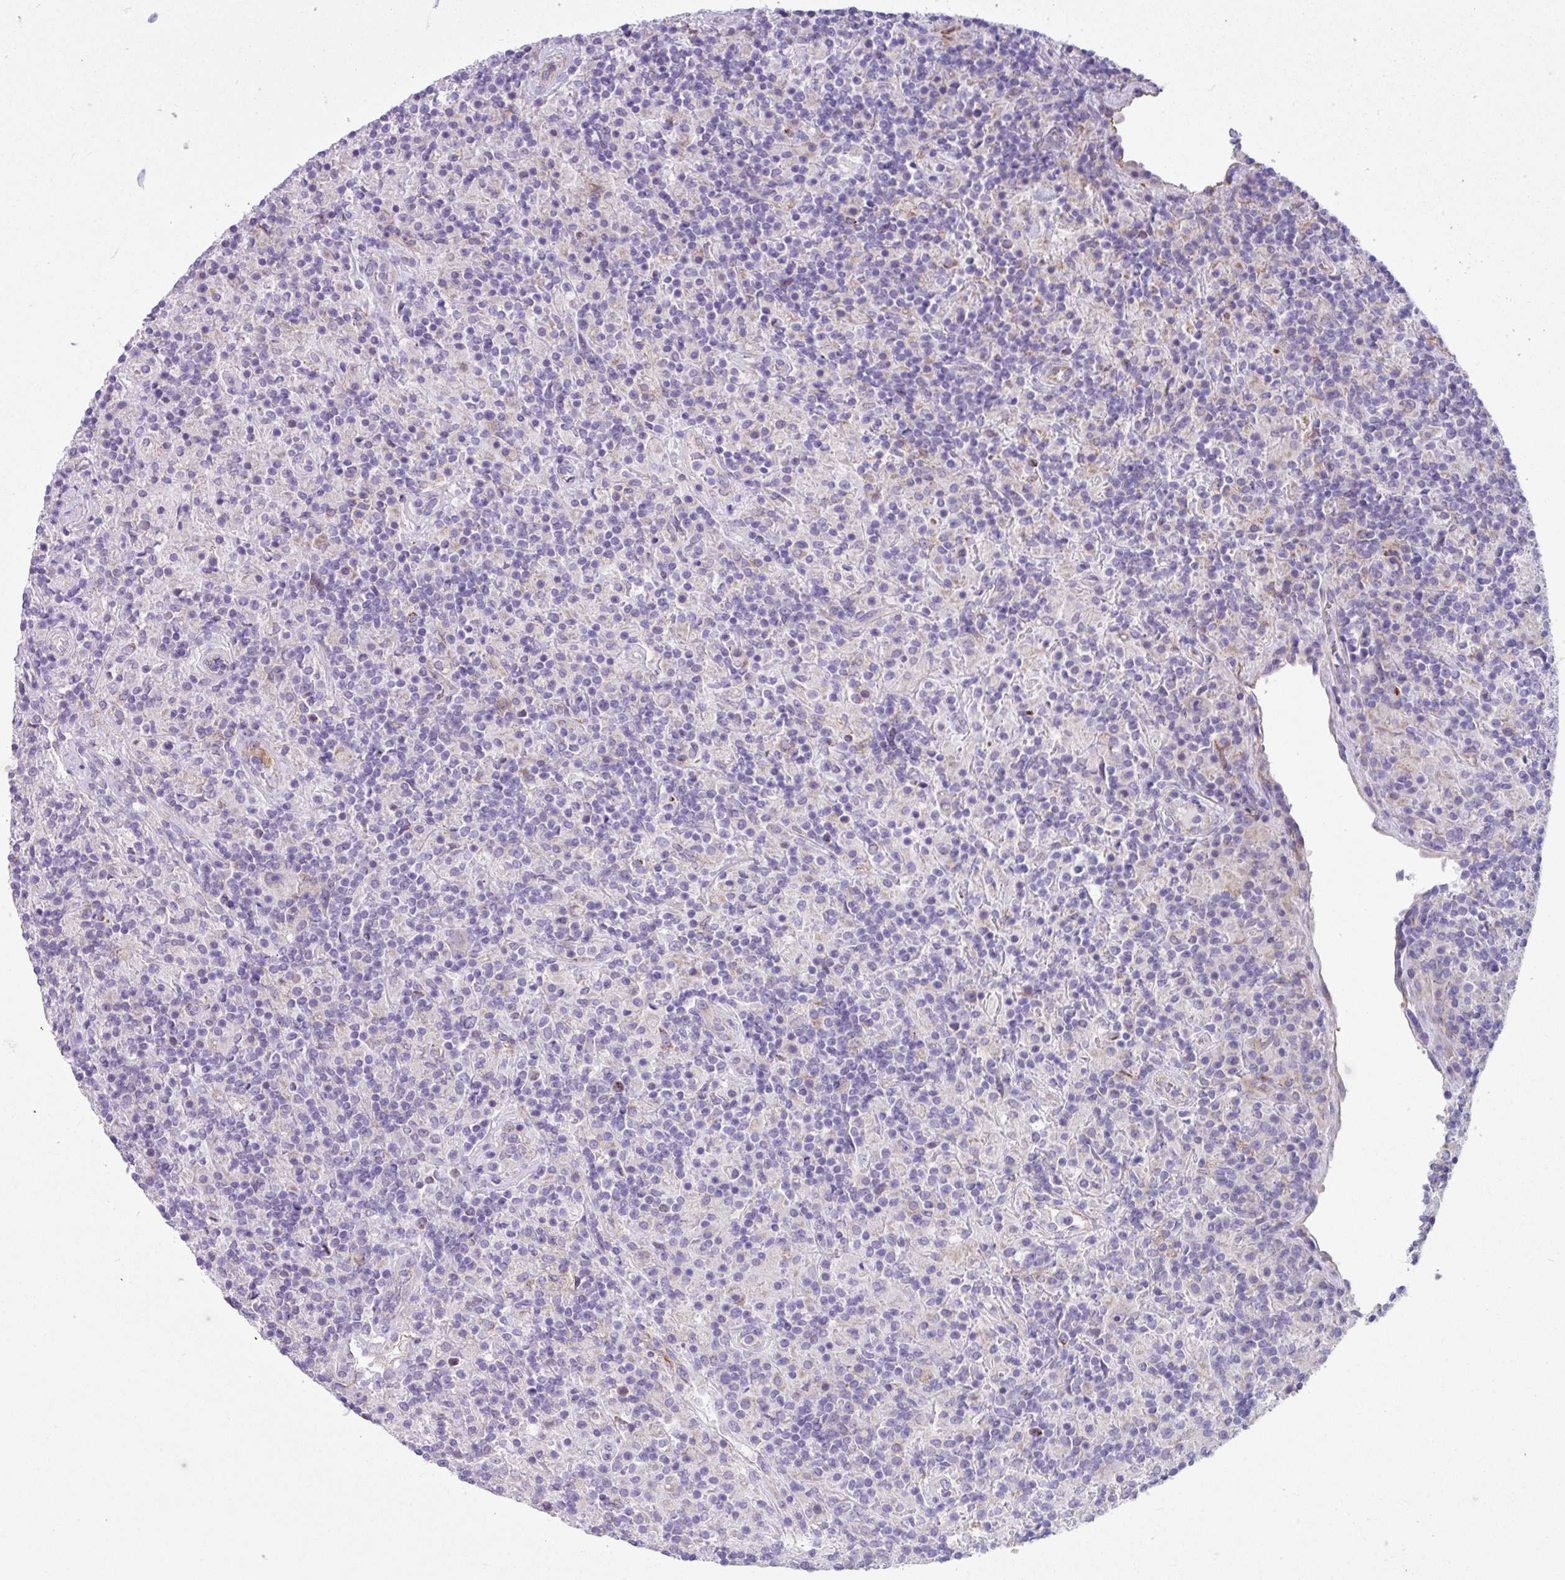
{"staining": {"intensity": "negative", "quantity": "none", "location": "none"}, "tissue": "lymphoma", "cell_type": "Tumor cells", "image_type": "cancer", "snomed": [{"axis": "morphology", "description": "Hodgkin's disease, NOS"}, {"axis": "topography", "description": "Lymph node"}], "caption": "The immunohistochemistry (IHC) micrograph has no significant staining in tumor cells of Hodgkin's disease tissue.", "gene": "OTULIN", "patient": {"sex": "male", "age": 70}}